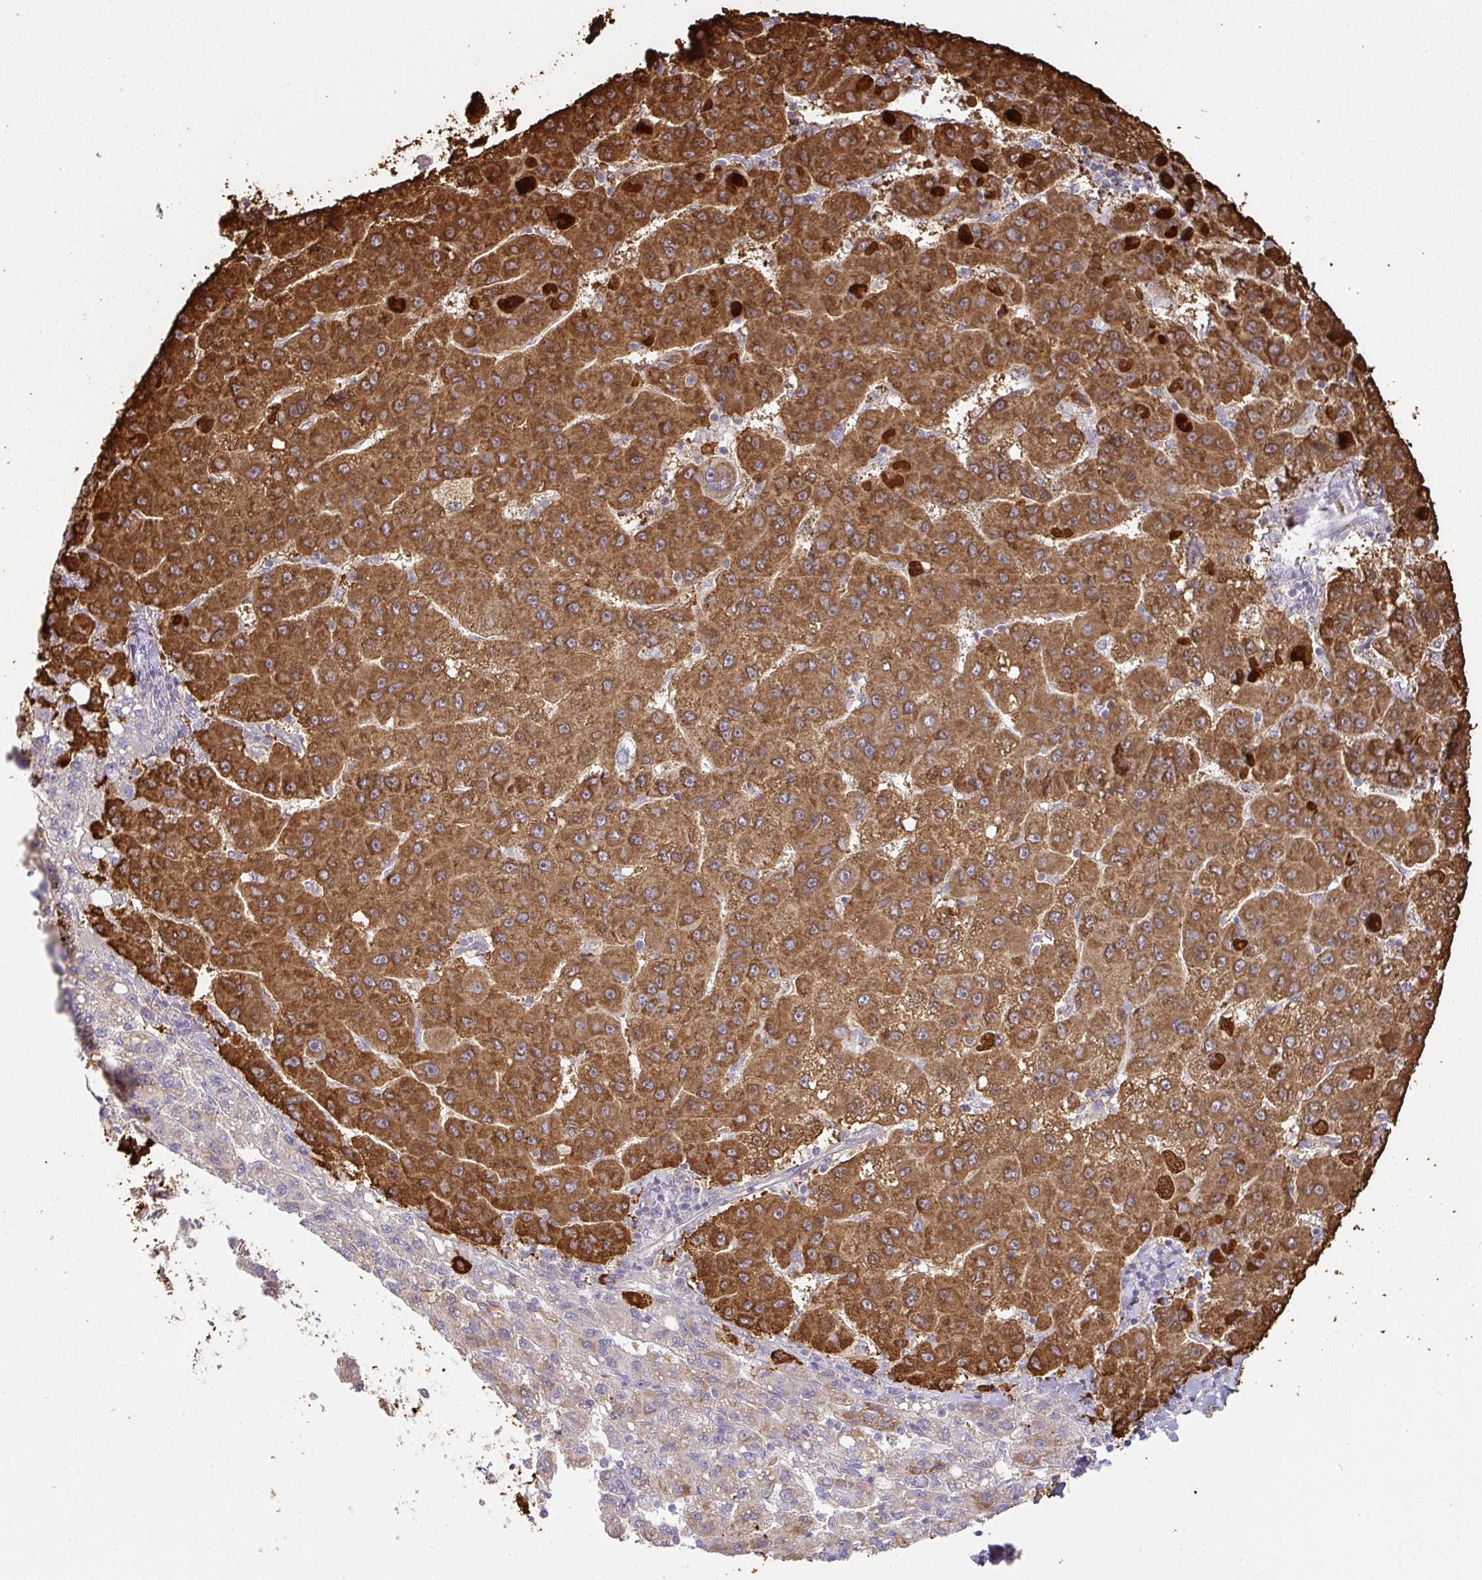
{"staining": {"intensity": "strong", "quantity": ">75%", "location": "cytoplasmic/membranous"}, "tissue": "liver cancer", "cell_type": "Tumor cells", "image_type": "cancer", "snomed": [{"axis": "morphology", "description": "Carcinoma, Hepatocellular, NOS"}, {"axis": "topography", "description": "Liver"}], "caption": "Immunohistochemical staining of liver hepatocellular carcinoma displays high levels of strong cytoplasmic/membranous protein positivity in approximately >75% of tumor cells.", "gene": "GCNT7", "patient": {"sex": "female", "age": 82}}